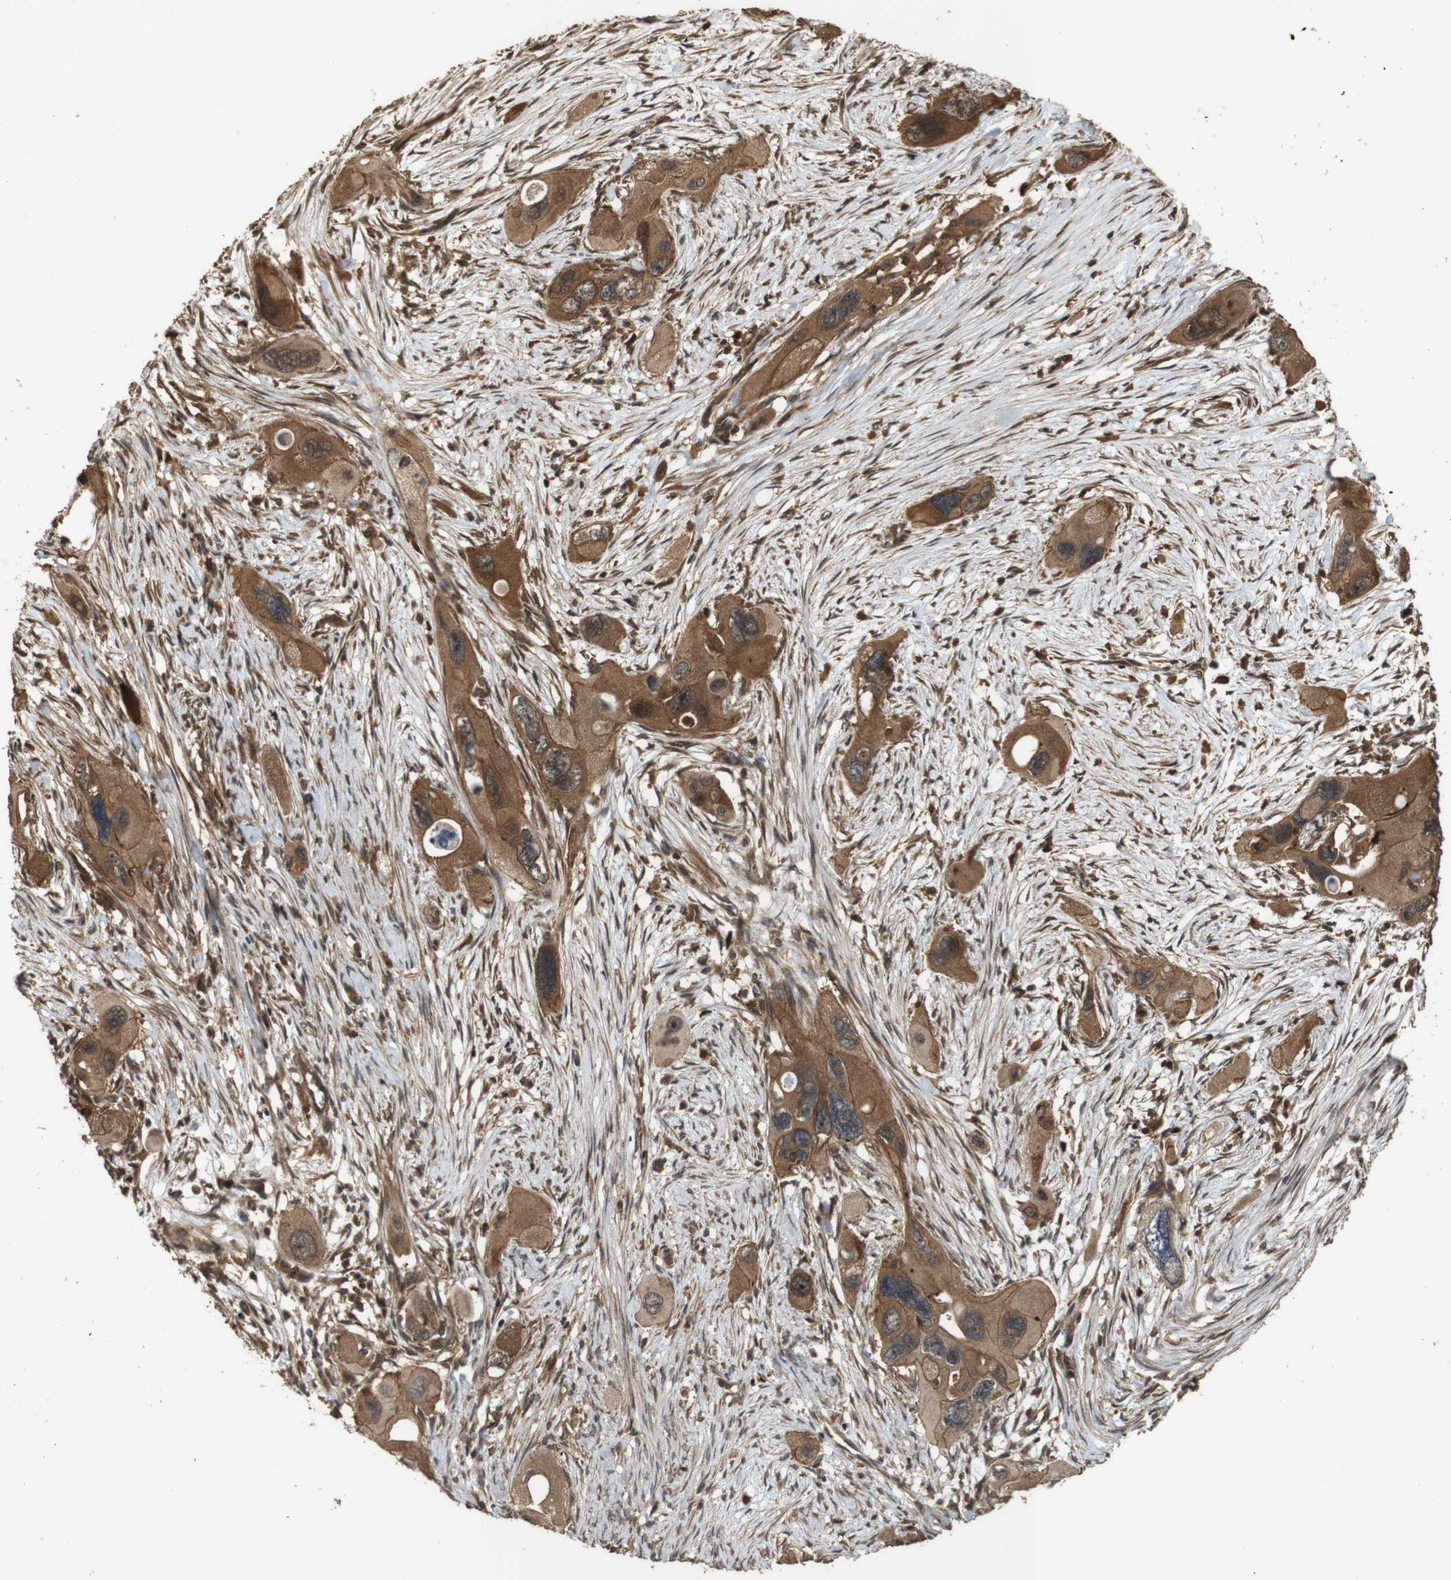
{"staining": {"intensity": "strong", "quantity": ">75%", "location": "cytoplasmic/membranous"}, "tissue": "pancreatic cancer", "cell_type": "Tumor cells", "image_type": "cancer", "snomed": [{"axis": "morphology", "description": "Adenocarcinoma, NOS"}, {"axis": "topography", "description": "Pancreas"}], "caption": "Pancreatic cancer (adenocarcinoma) stained for a protein shows strong cytoplasmic/membranous positivity in tumor cells.", "gene": "BAG4", "patient": {"sex": "male", "age": 73}}